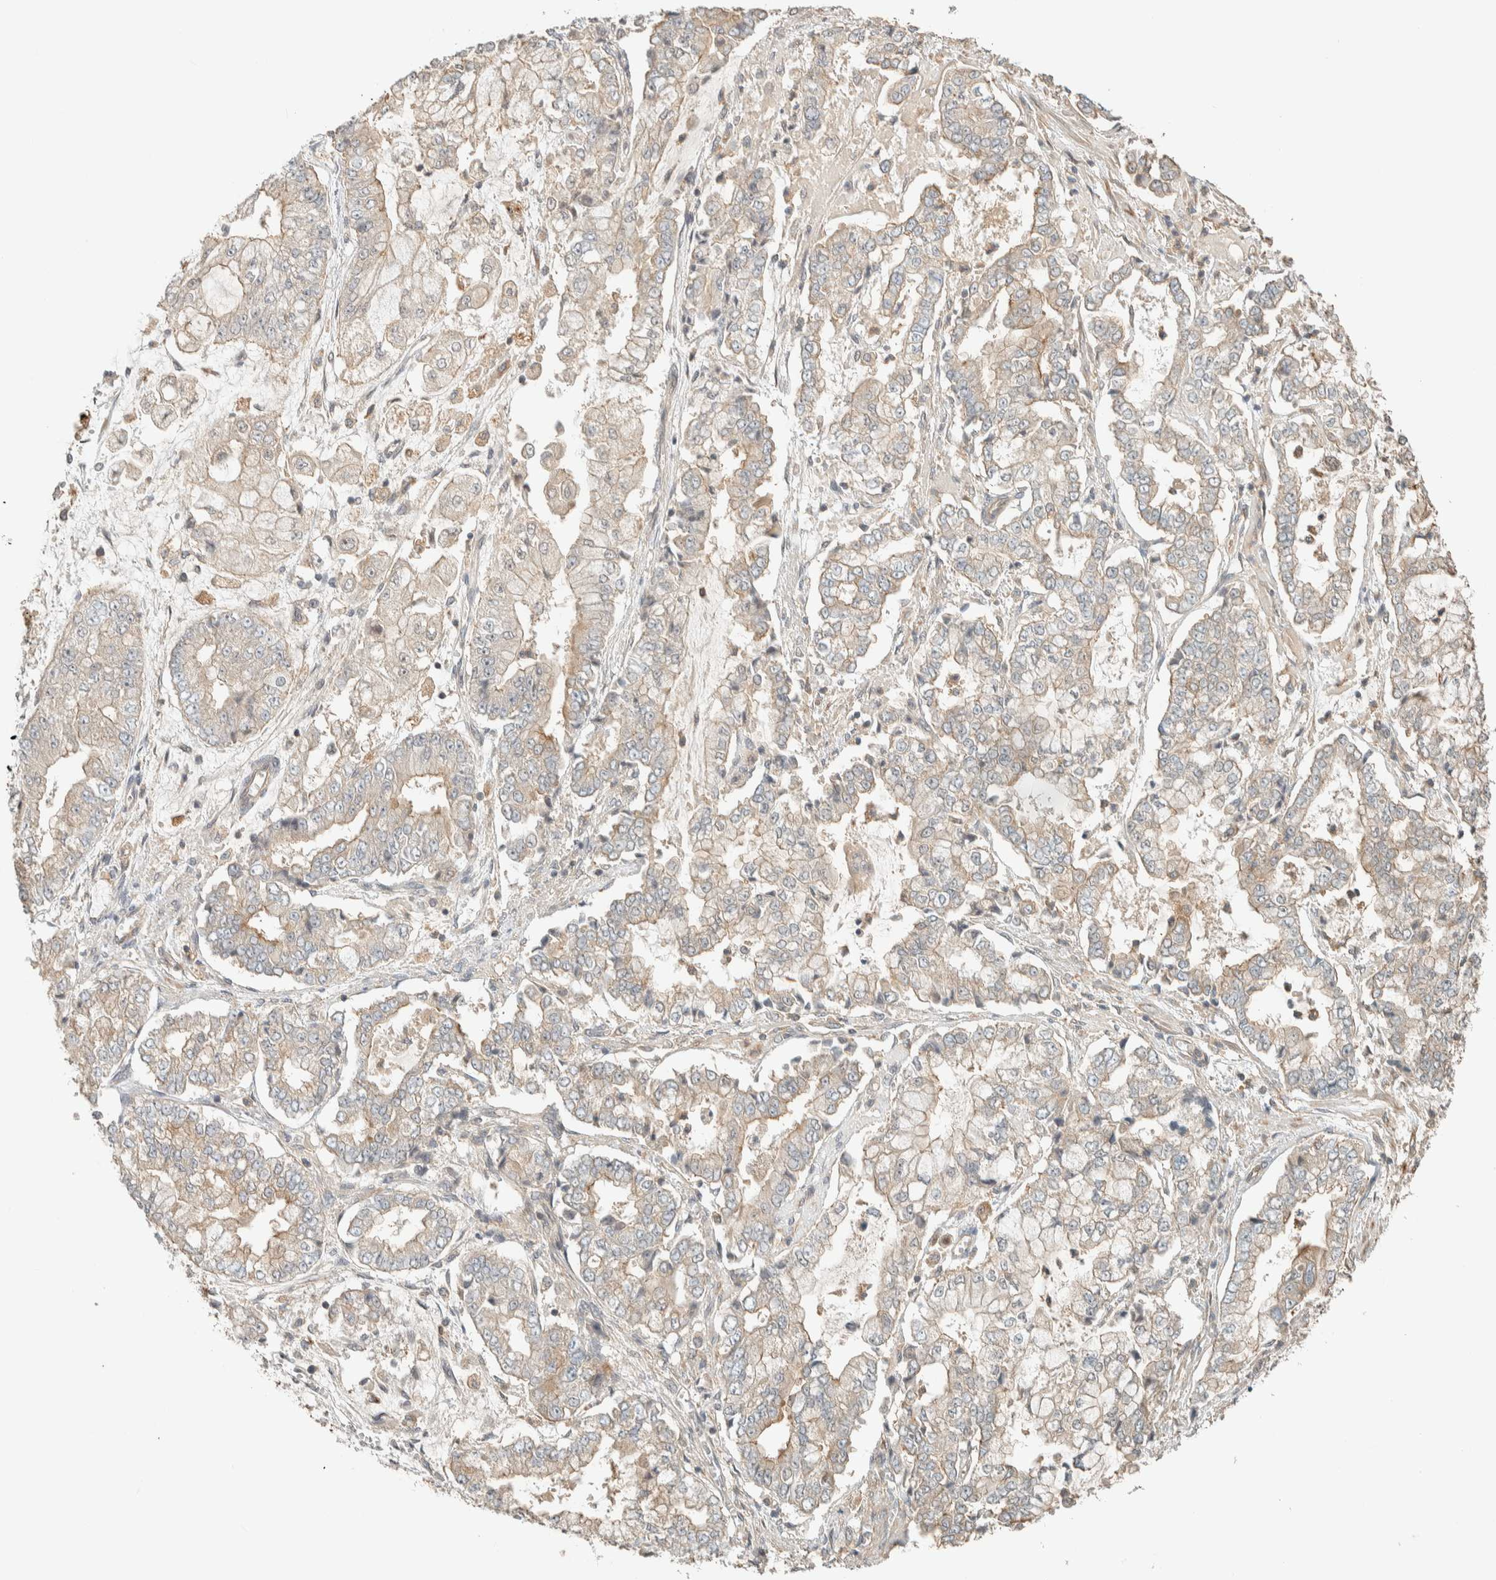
{"staining": {"intensity": "weak", "quantity": "25%-75%", "location": "cytoplasmic/membranous"}, "tissue": "stomach cancer", "cell_type": "Tumor cells", "image_type": "cancer", "snomed": [{"axis": "morphology", "description": "Adenocarcinoma, NOS"}, {"axis": "topography", "description": "Stomach"}], "caption": "Approximately 25%-75% of tumor cells in human stomach cancer exhibit weak cytoplasmic/membranous protein positivity as visualized by brown immunohistochemical staining.", "gene": "RAB11FIP1", "patient": {"sex": "male", "age": 76}}